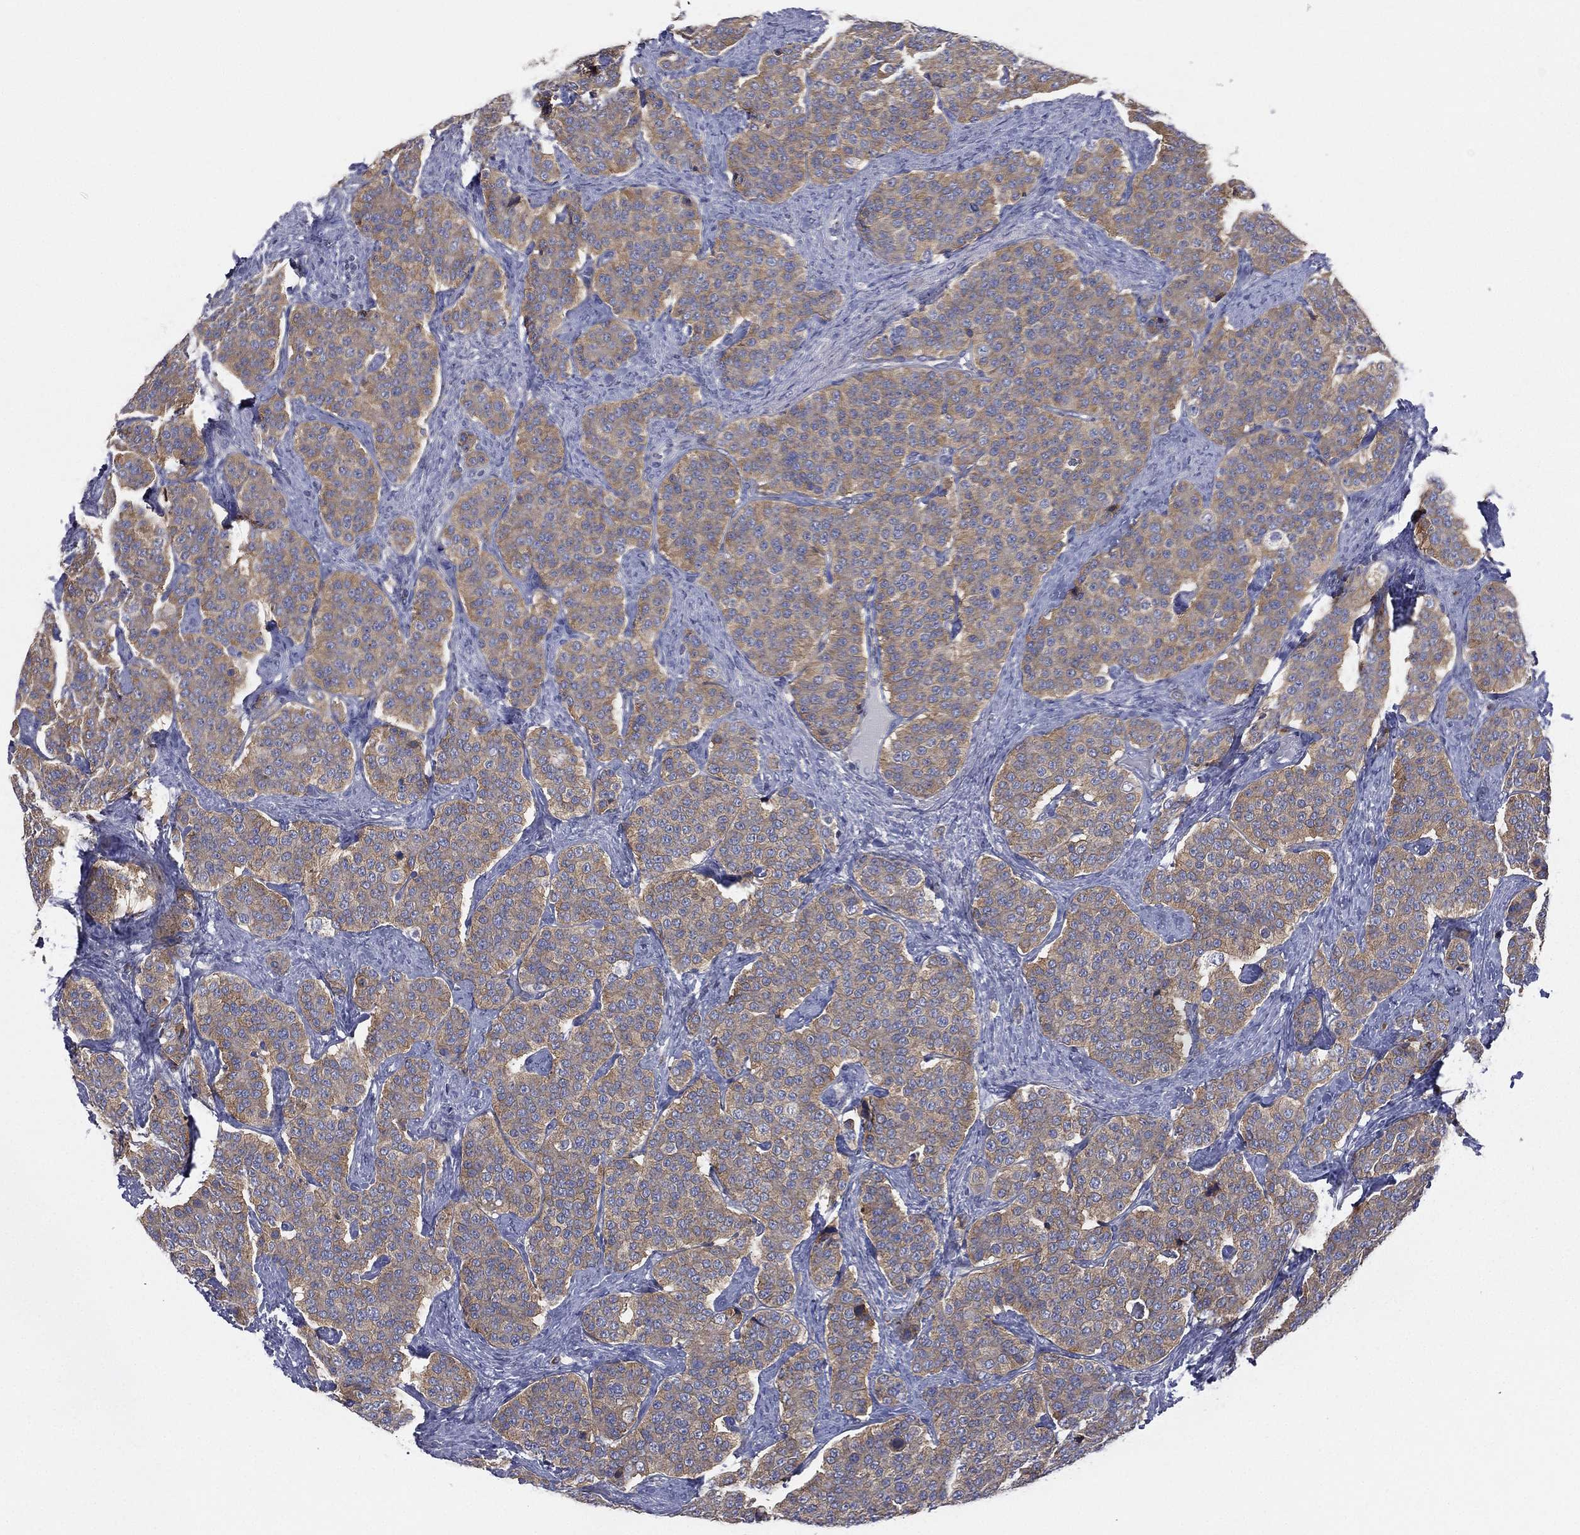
{"staining": {"intensity": "weak", "quantity": ">75%", "location": "cytoplasmic/membranous"}, "tissue": "carcinoid", "cell_type": "Tumor cells", "image_type": "cancer", "snomed": [{"axis": "morphology", "description": "Carcinoid, malignant, NOS"}, {"axis": "topography", "description": "Small intestine"}], "caption": "IHC of malignant carcinoid reveals low levels of weak cytoplasmic/membranous staining in about >75% of tumor cells. (DAB IHC with brightfield microscopy, high magnification).", "gene": "ATP8A2", "patient": {"sex": "female", "age": 58}}